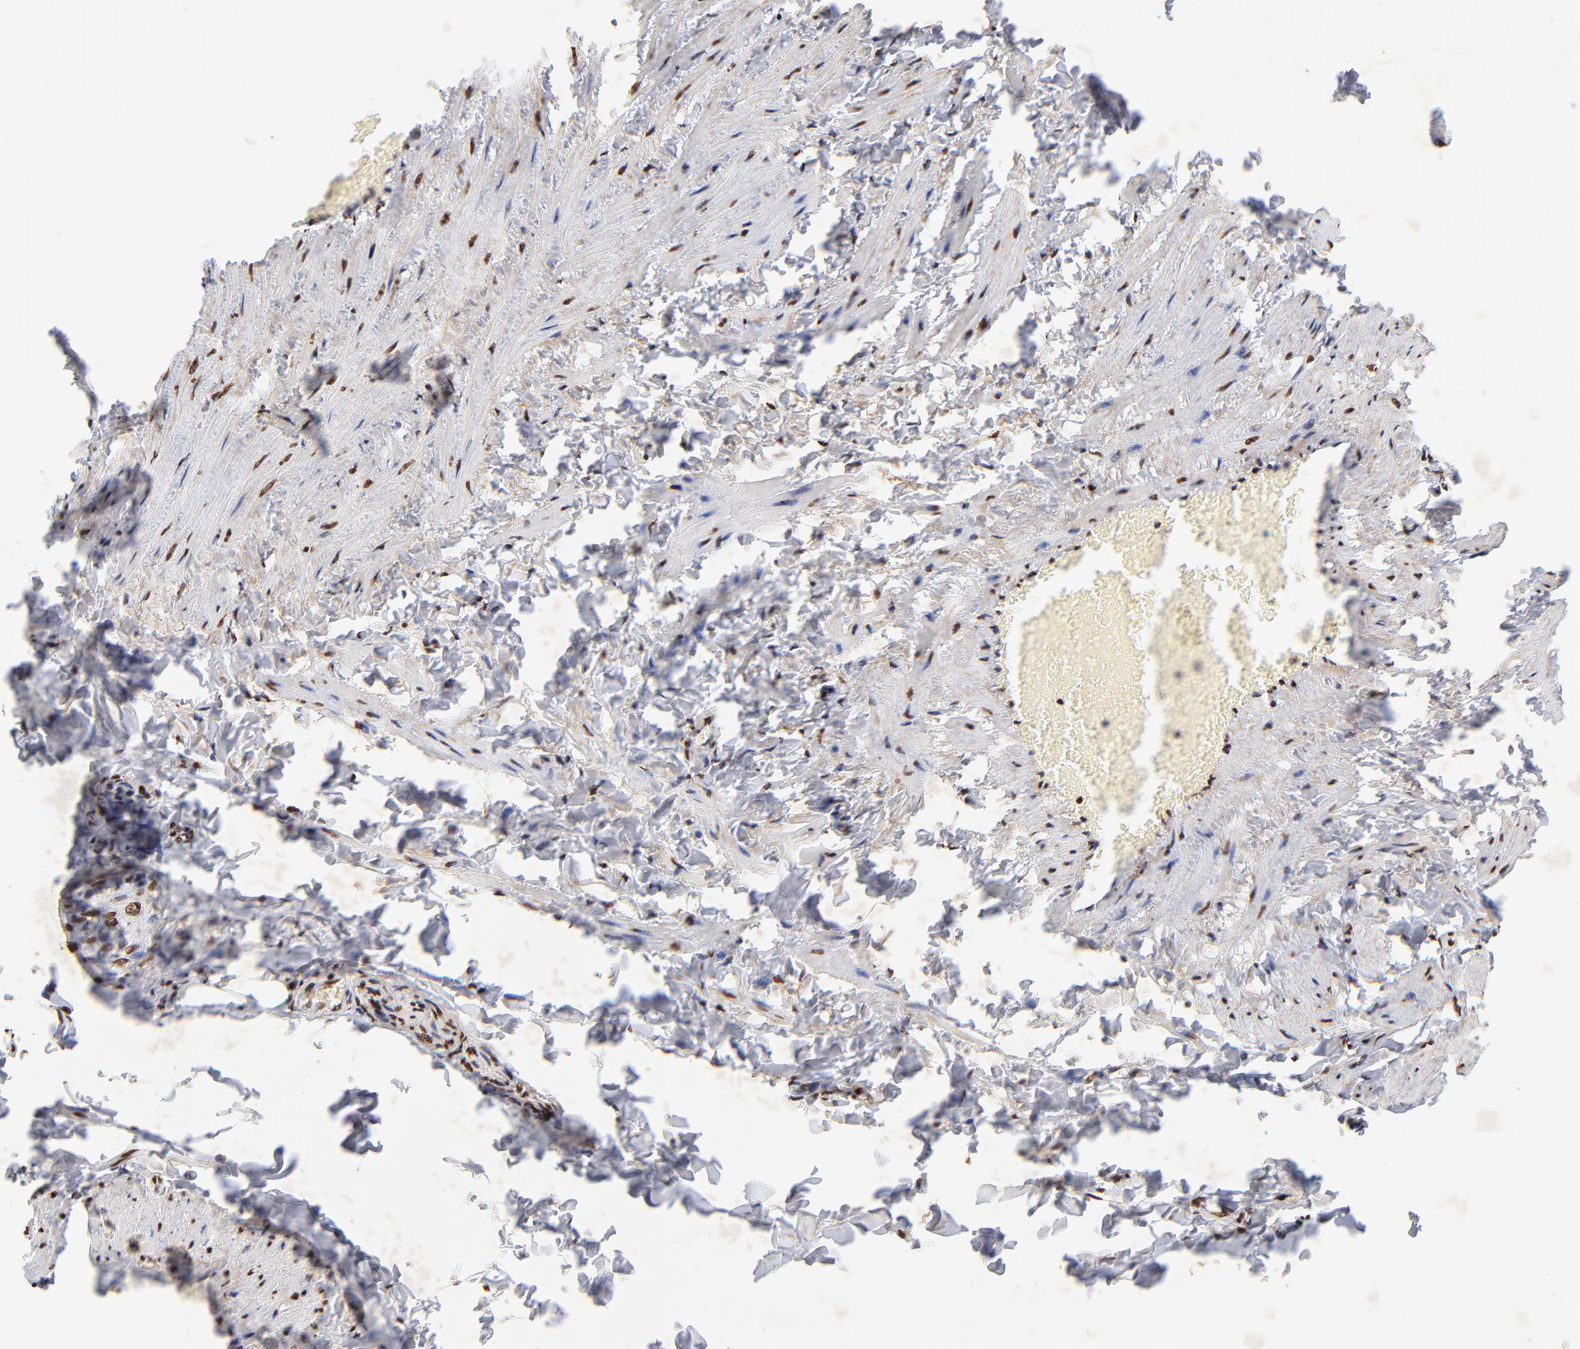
{"staining": {"intensity": "strong", "quantity": ">75%", "location": "nuclear"}, "tissue": "adipose tissue", "cell_type": "Adipocytes", "image_type": "normal", "snomed": [{"axis": "morphology", "description": "Normal tissue, NOS"}, {"axis": "topography", "description": "Vascular tissue"}], "caption": "Protein positivity by immunohistochemistry (IHC) reveals strong nuclear positivity in about >75% of adipocytes in benign adipose tissue. (DAB (3,3'-diaminobenzidine) IHC with brightfield microscopy, high magnification).", "gene": "FBH1", "patient": {"sex": "male", "age": 41}}